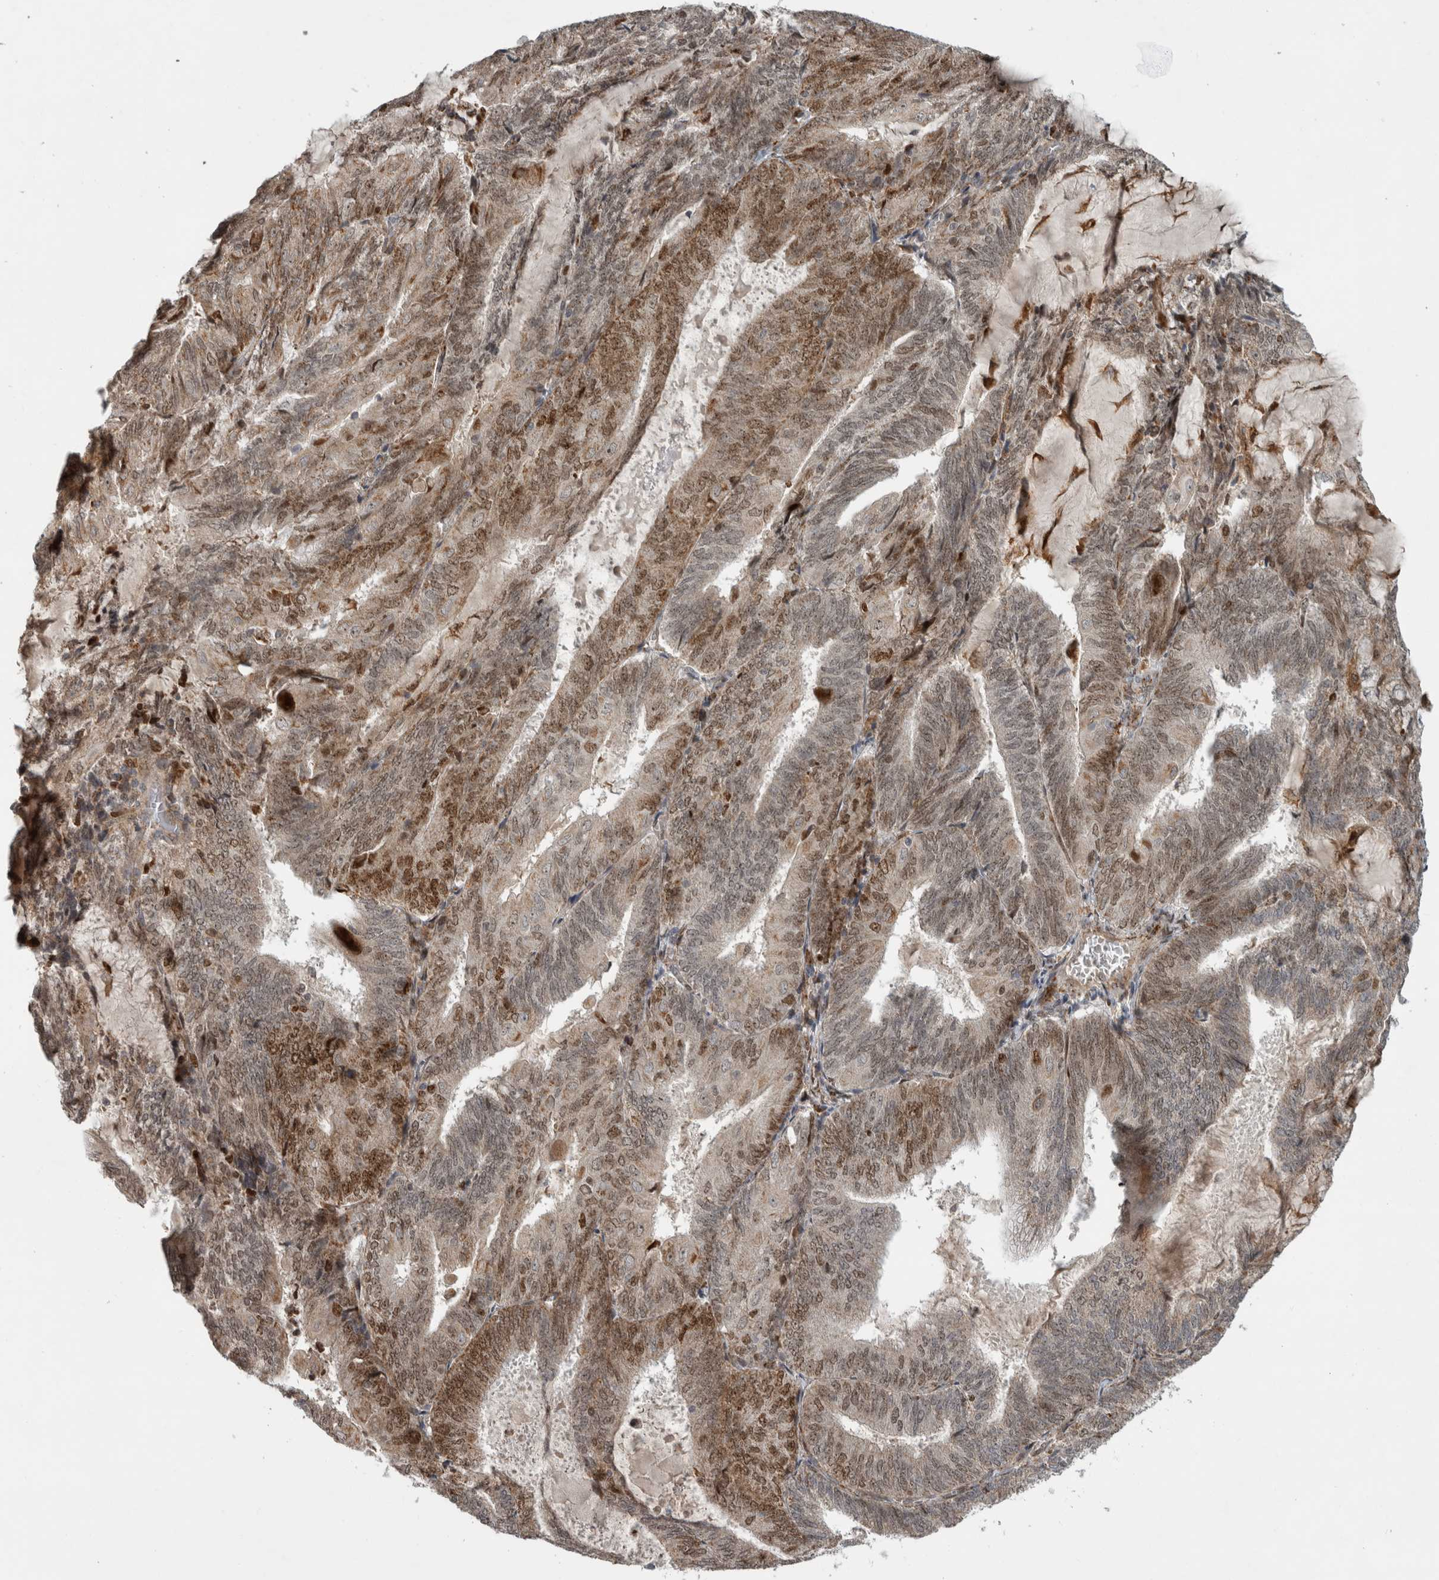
{"staining": {"intensity": "moderate", "quantity": ">75%", "location": "cytoplasmic/membranous,nuclear"}, "tissue": "endometrial cancer", "cell_type": "Tumor cells", "image_type": "cancer", "snomed": [{"axis": "morphology", "description": "Adenocarcinoma, NOS"}, {"axis": "topography", "description": "Endometrium"}], "caption": "There is medium levels of moderate cytoplasmic/membranous and nuclear expression in tumor cells of endometrial cancer (adenocarcinoma), as demonstrated by immunohistochemical staining (brown color).", "gene": "INSRR", "patient": {"sex": "female", "age": 81}}